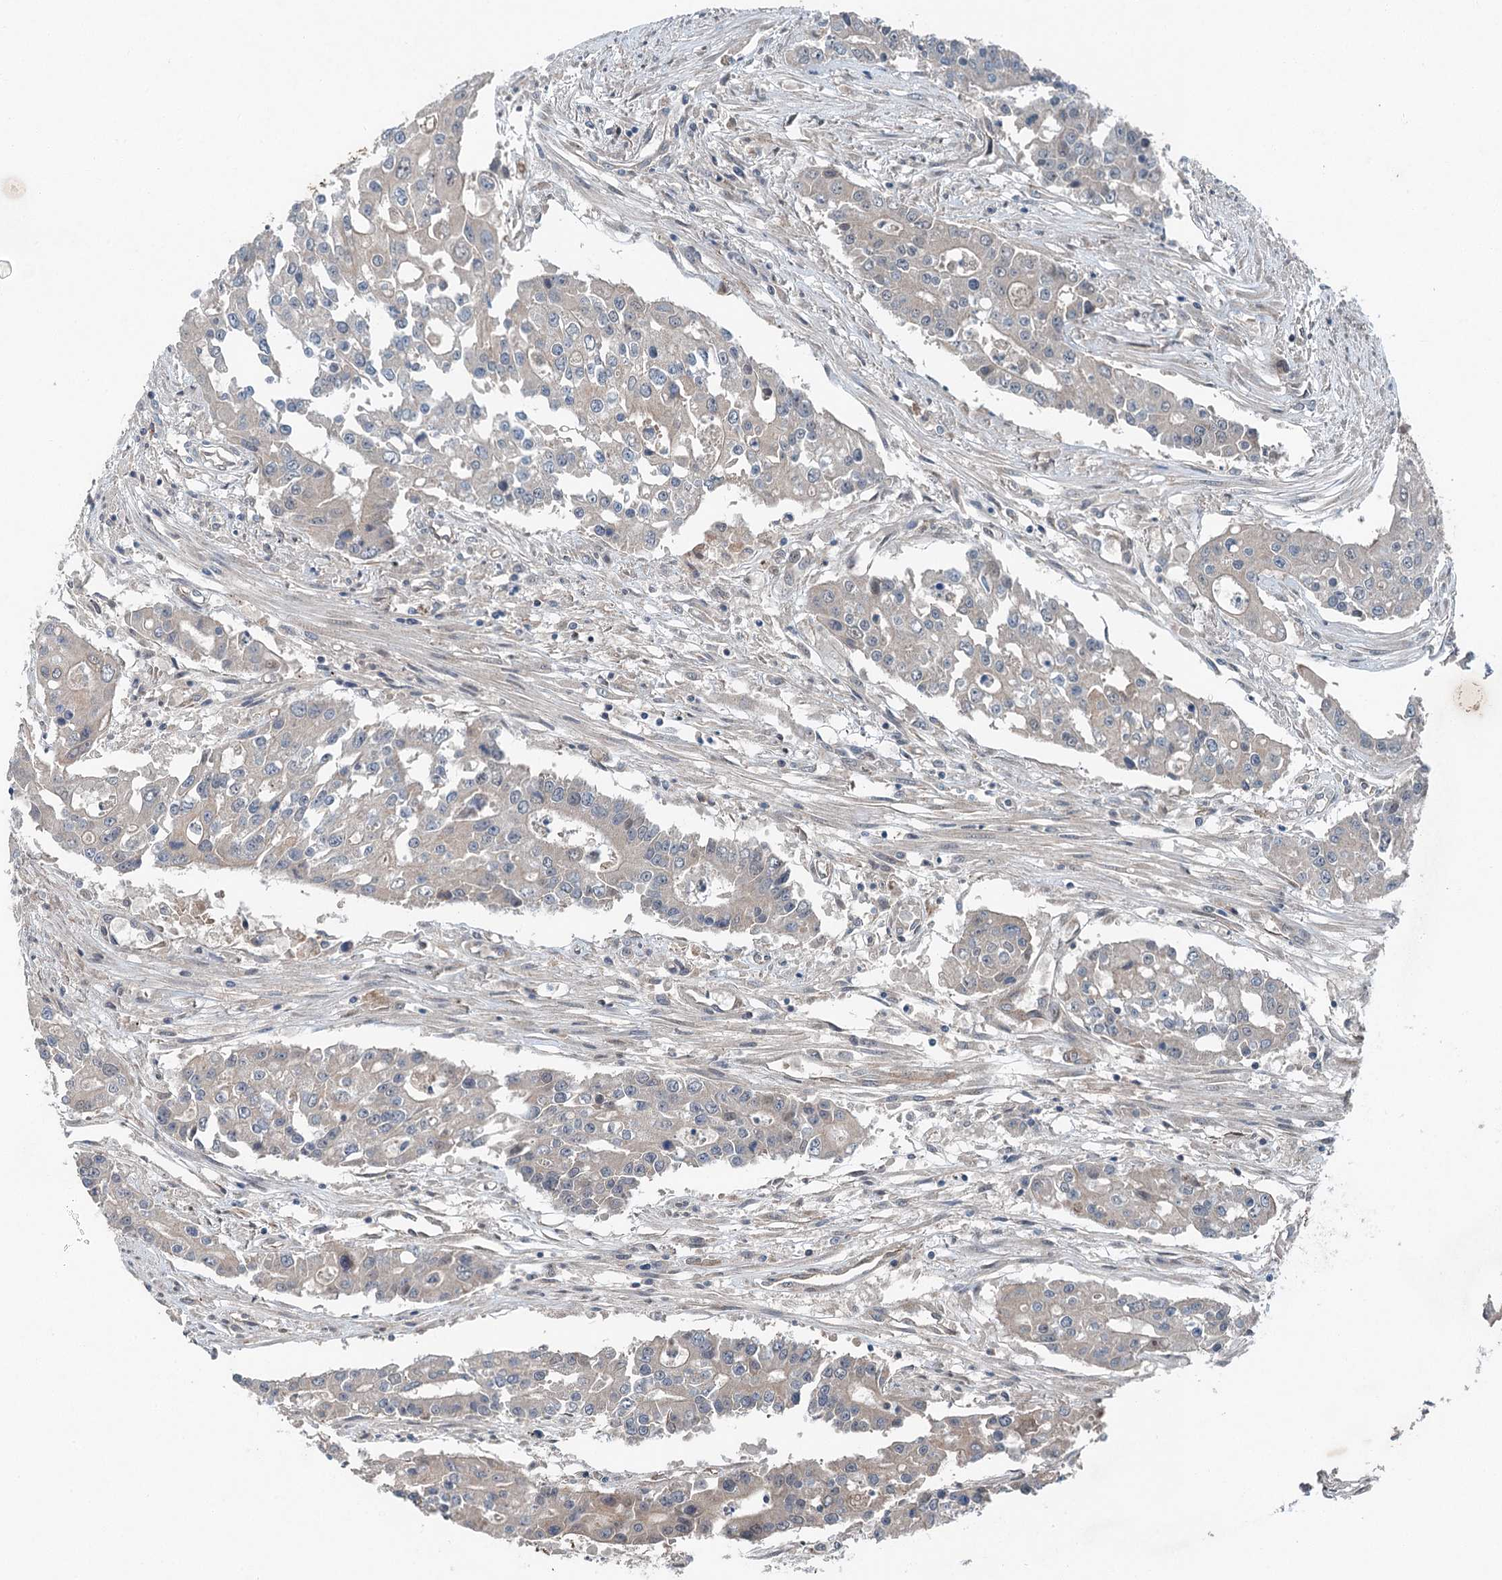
{"staining": {"intensity": "negative", "quantity": "none", "location": "none"}, "tissue": "colorectal cancer", "cell_type": "Tumor cells", "image_type": "cancer", "snomed": [{"axis": "morphology", "description": "Adenocarcinoma, NOS"}, {"axis": "topography", "description": "Colon"}], "caption": "Immunohistochemical staining of colorectal cancer (adenocarcinoma) shows no significant expression in tumor cells.", "gene": "CHCHD5", "patient": {"sex": "male", "age": 77}}